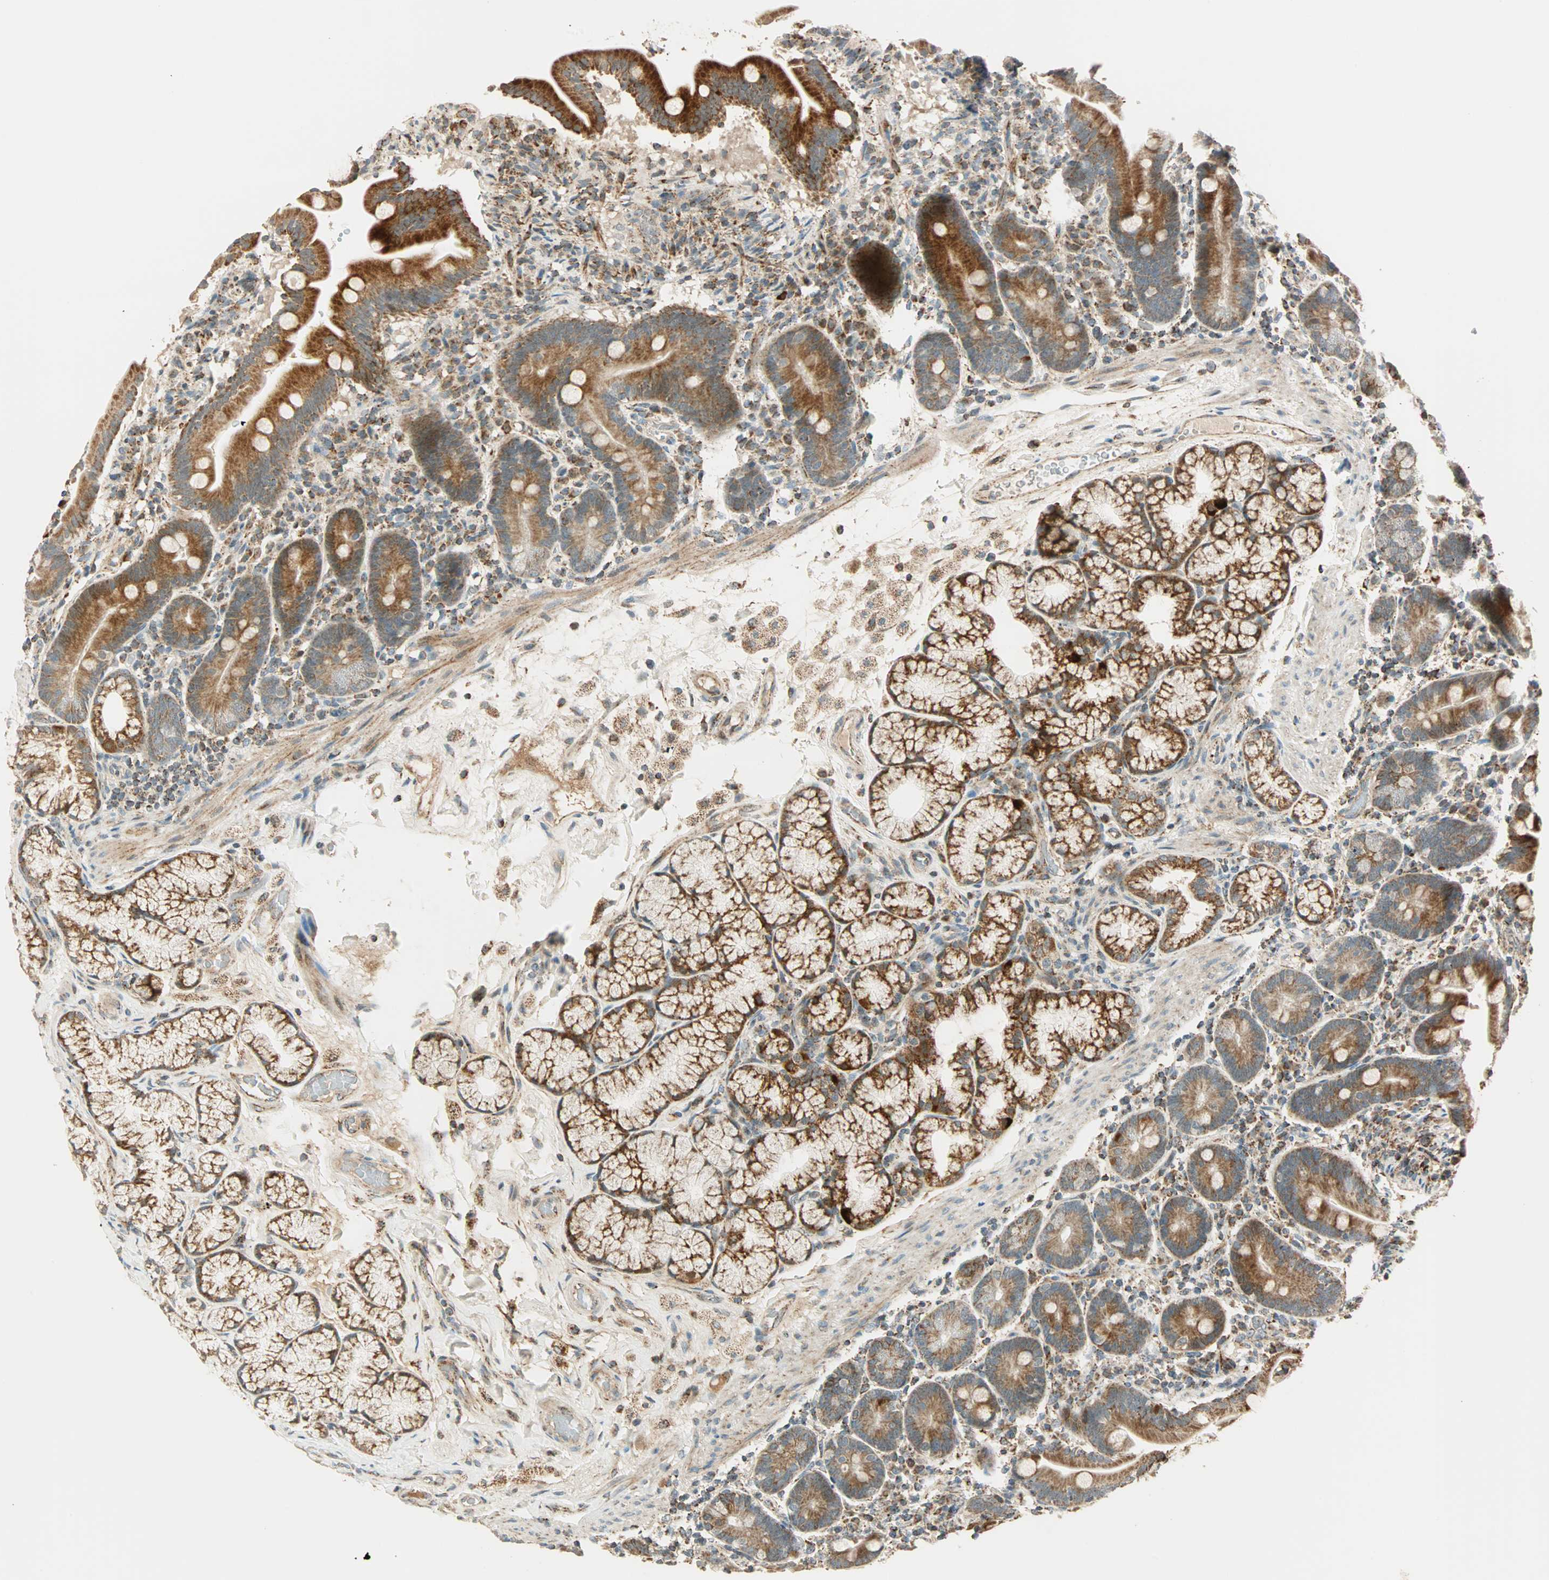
{"staining": {"intensity": "strong", "quantity": ">75%", "location": "cytoplasmic/membranous"}, "tissue": "duodenum", "cell_type": "Glandular cells", "image_type": "normal", "snomed": [{"axis": "morphology", "description": "Normal tissue, NOS"}, {"axis": "topography", "description": "Duodenum"}], "caption": "The micrograph exhibits immunohistochemical staining of normal duodenum. There is strong cytoplasmic/membranous positivity is identified in about >75% of glandular cells. Nuclei are stained in blue.", "gene": "SPRY4", "patient": {"sex": "male", "age": 54}}